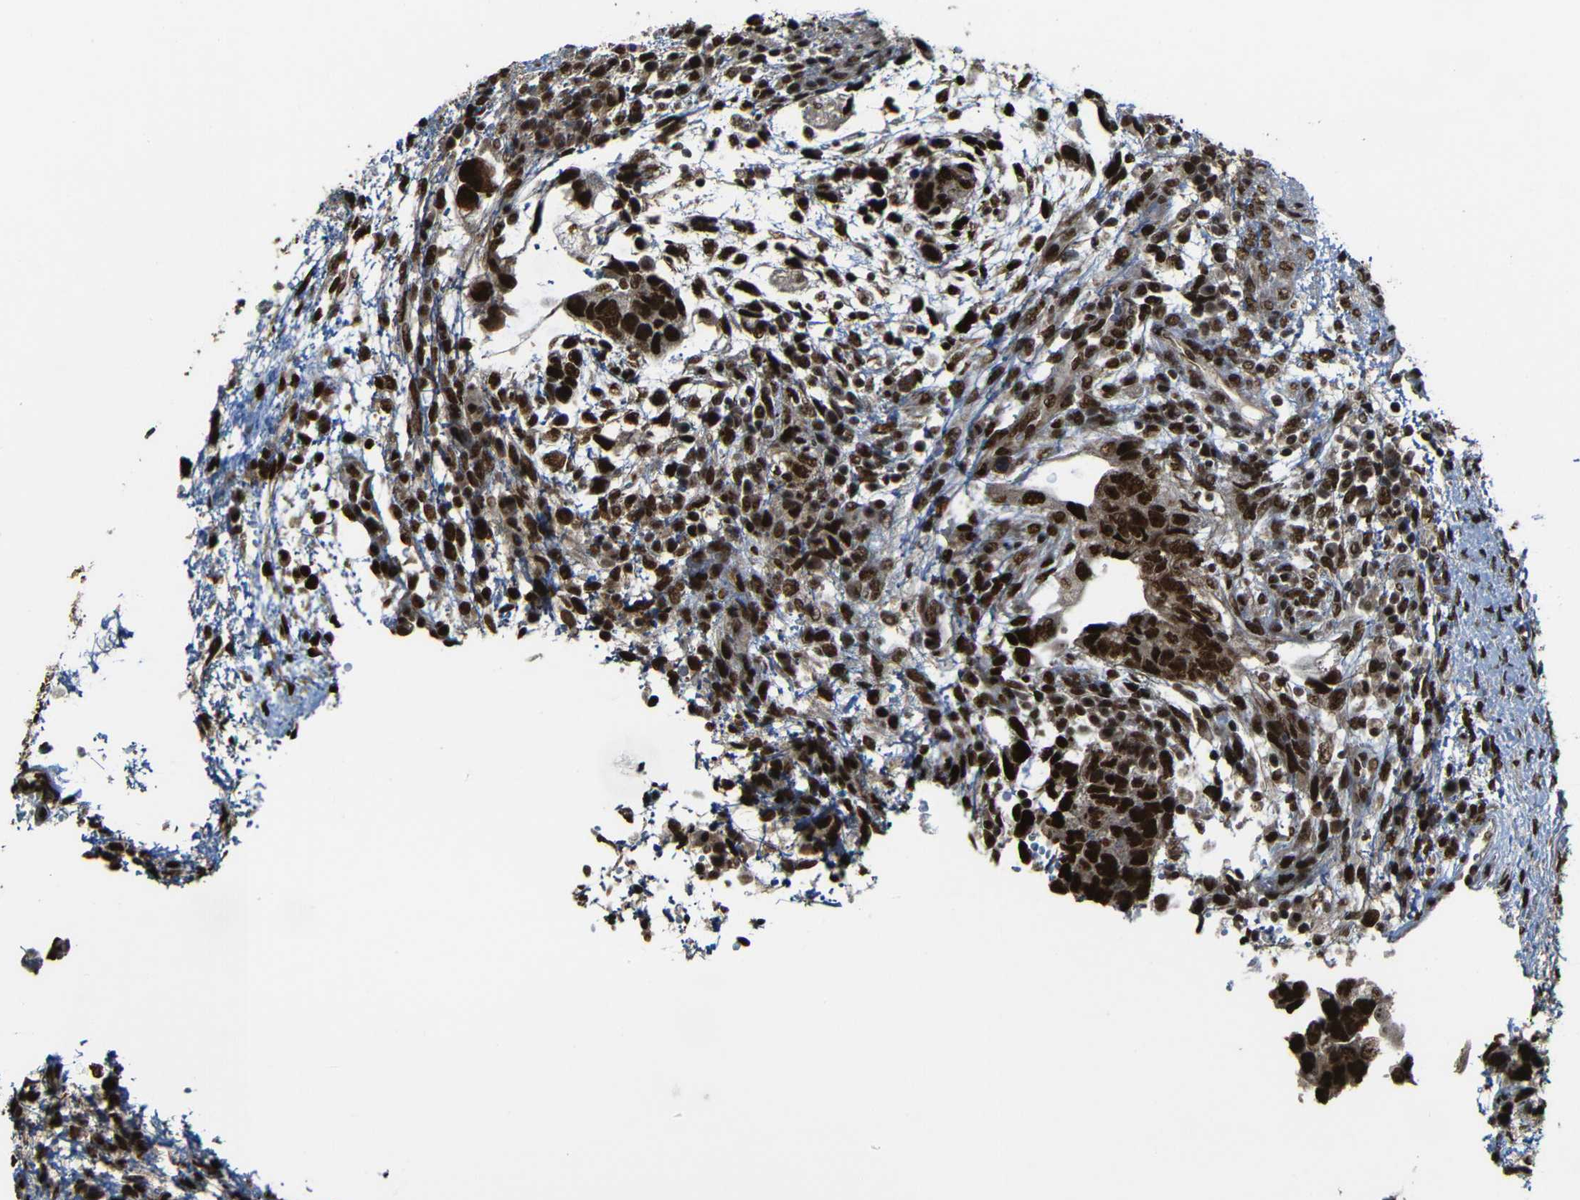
{"staining": {"intensity": "strong", "quantity": ">75%", "location": "cytoplasmic/membranous,nuclear"}, "tissue": "testis cancer", "cell_type": "Tumor cells", "image_type": "cancer", "snomed": [{"axis": "morphology", "description": "Carcinoma, Embryonal, NOS"}, {"axis": "topography", "description": "Testis"}], "caption": "Immunohistochemical staining of human testis cancer demonstrates high levels of strong cytoplasmic/membranous and nuclear staining in about >75% of tumor cells. (IHC, brightfield microscopy, high magnification).", "gene": "TCF7L2", "patient": {"sex": "male", "age": 36}}